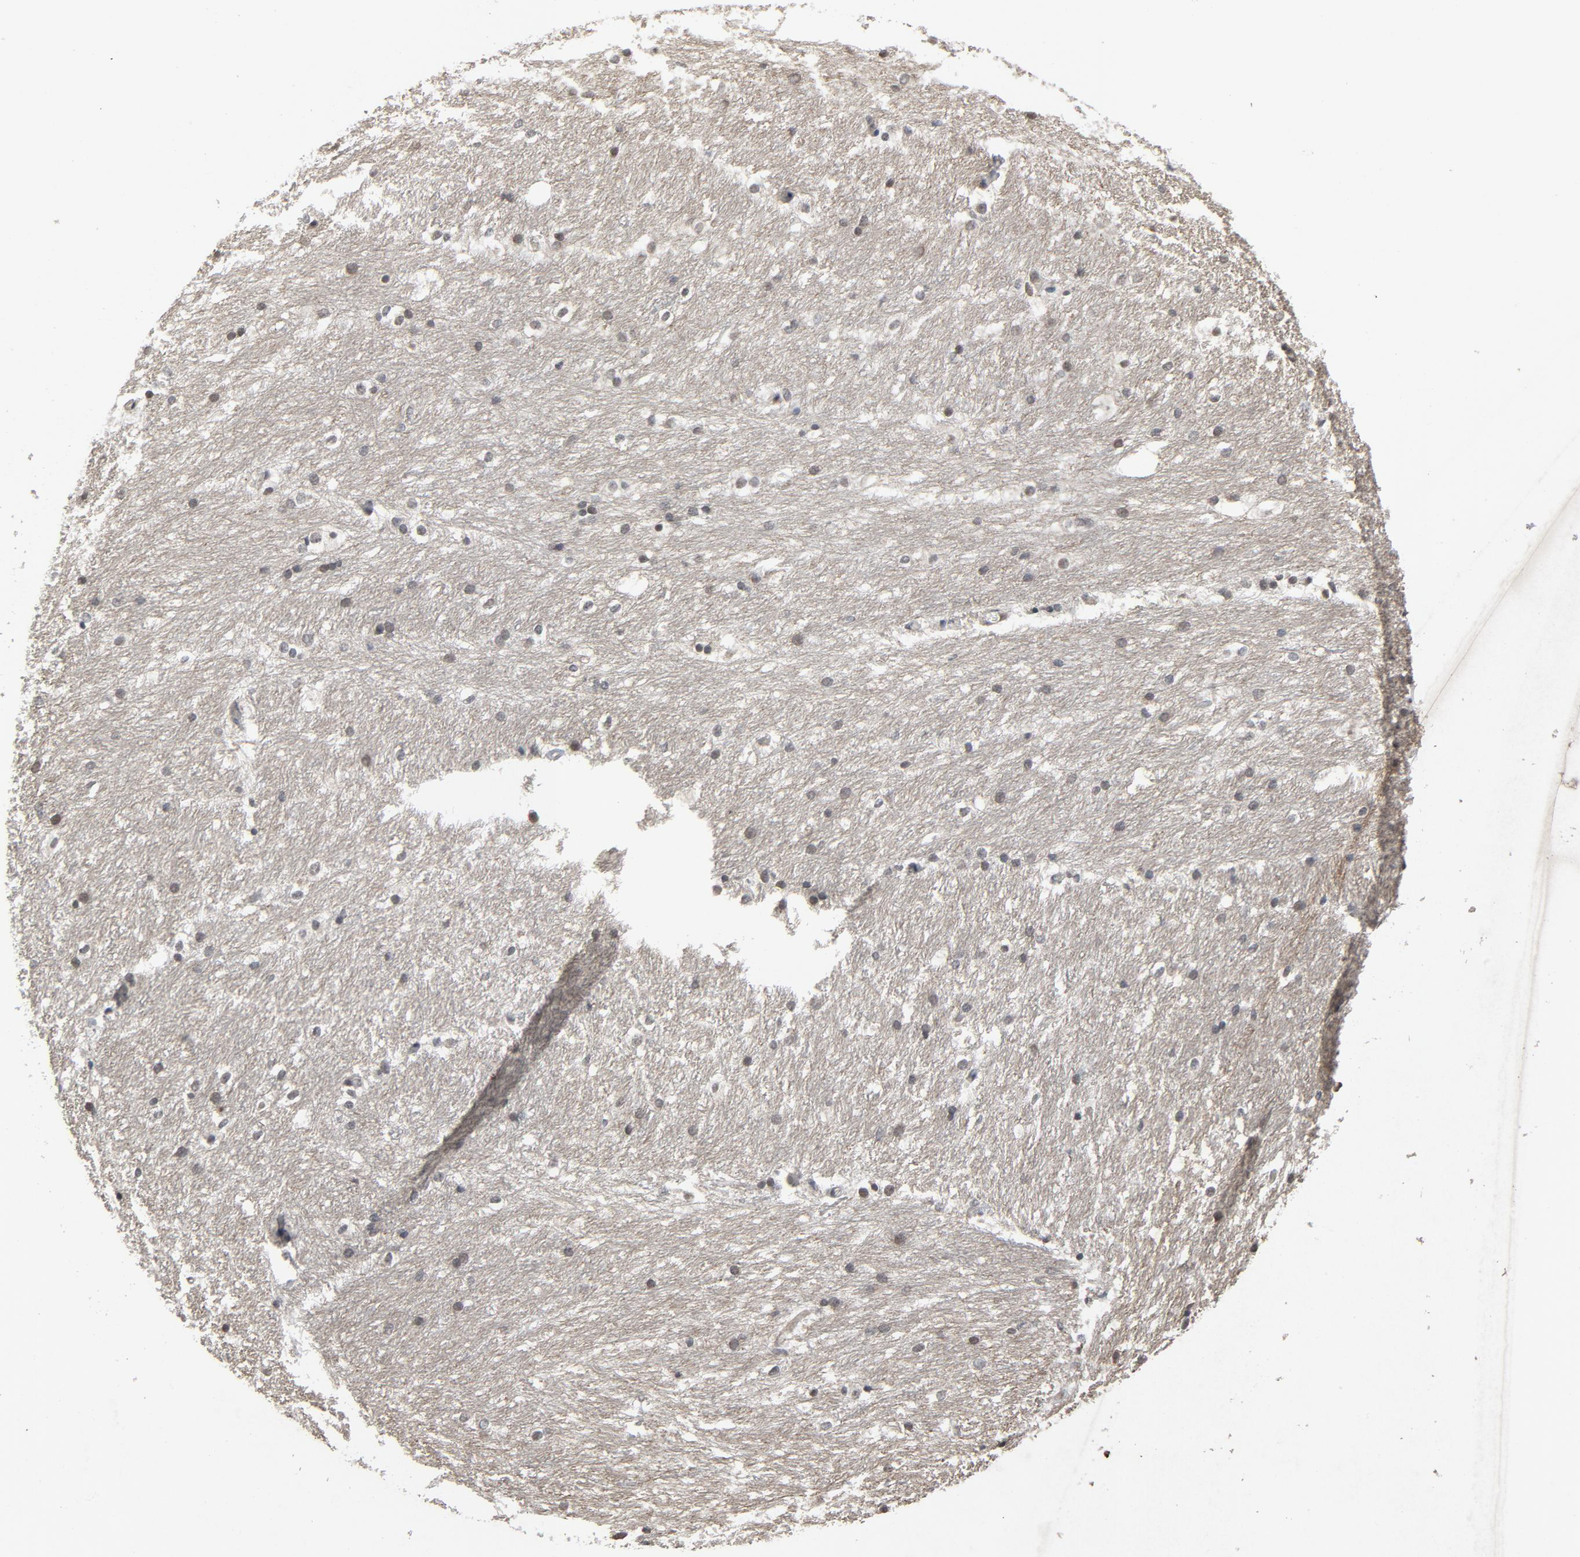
{"staining": {"intensity": "weak", "quantity": "25%-75%", "location": "nuclear"}, "tissue": "caudate", "cell_type": "Glial cells", "image_type": "normal", "snomed": [{"axis": "morphology", "description": "Normal tissue, NOS"}, {"axis": "topography", "description": "Lateral ventricle wall"}], "caption": "Protein staining of unremarkable caudate shows weak nuclear expression in approximately 25%-75% of glial cells. The protein of interest is shown in brown color, while the nuclei are stained blue.", "gene": "POM121", "patient": {"sex": "female", "age": 19}}